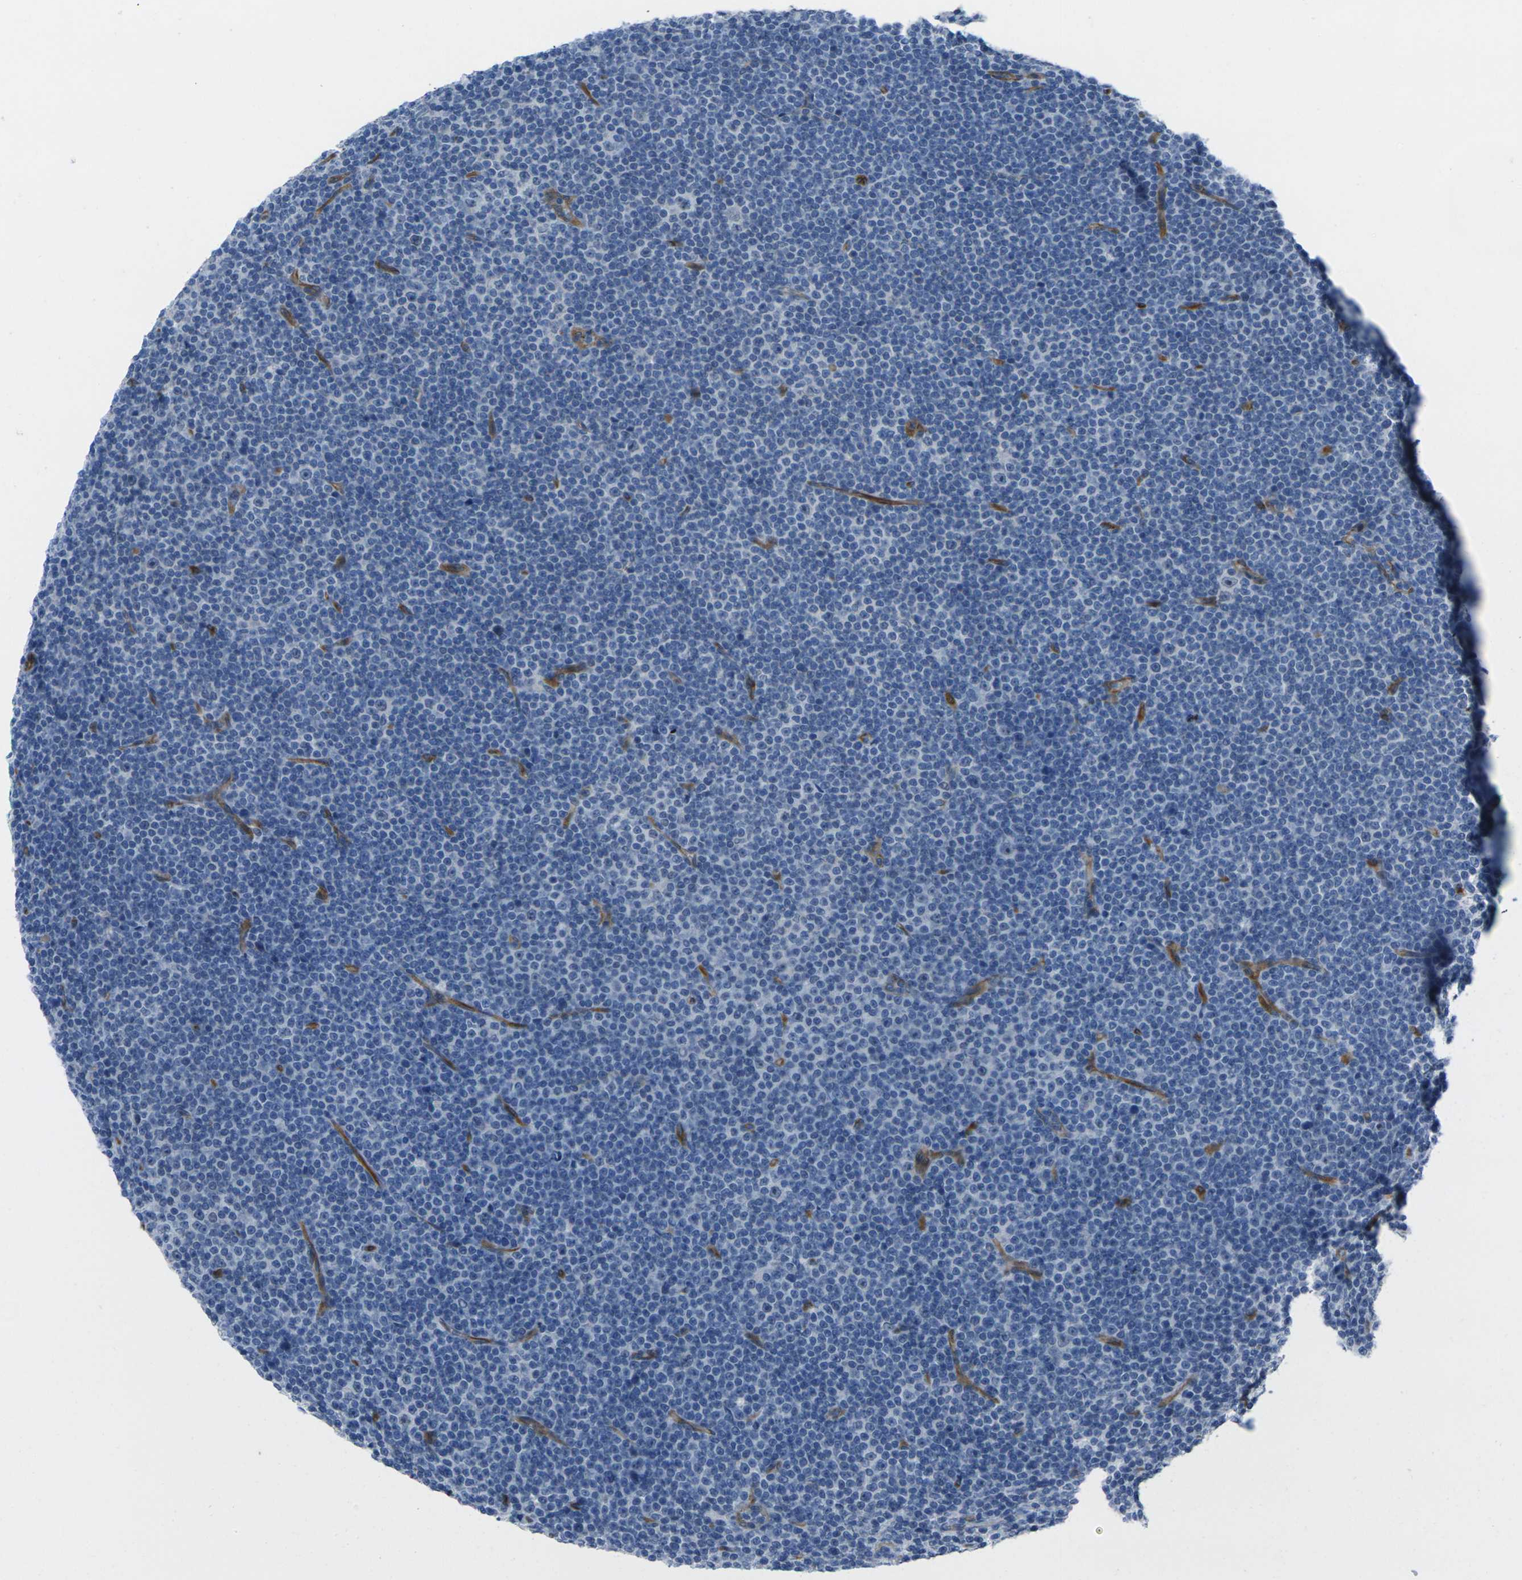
{"staining": {"intensity": "negative", "quantity": "none", "location": "none"}, "tissue": "lymphoma", "cell_type": "Tumor cells", "image_type": "cancer", "snomed": [{"axis": "morphology", "description": "Malignant lymphoma, non-Hodgkin's type, Low grade"}, {"axis": "topography", "description": "Lymph node"}], "caption": "High magnification brightfield microscopy of malignant lymphoma, non-Hodgkin's type (low-grade) stained with DAB (3,3'-diaminobenzidine) (brown) and counterstained with hematoxylin (blue): tumor cells show no significant staining.", "gene": "HSPA12B", "patient": {"sex": "female", "age": 67}}